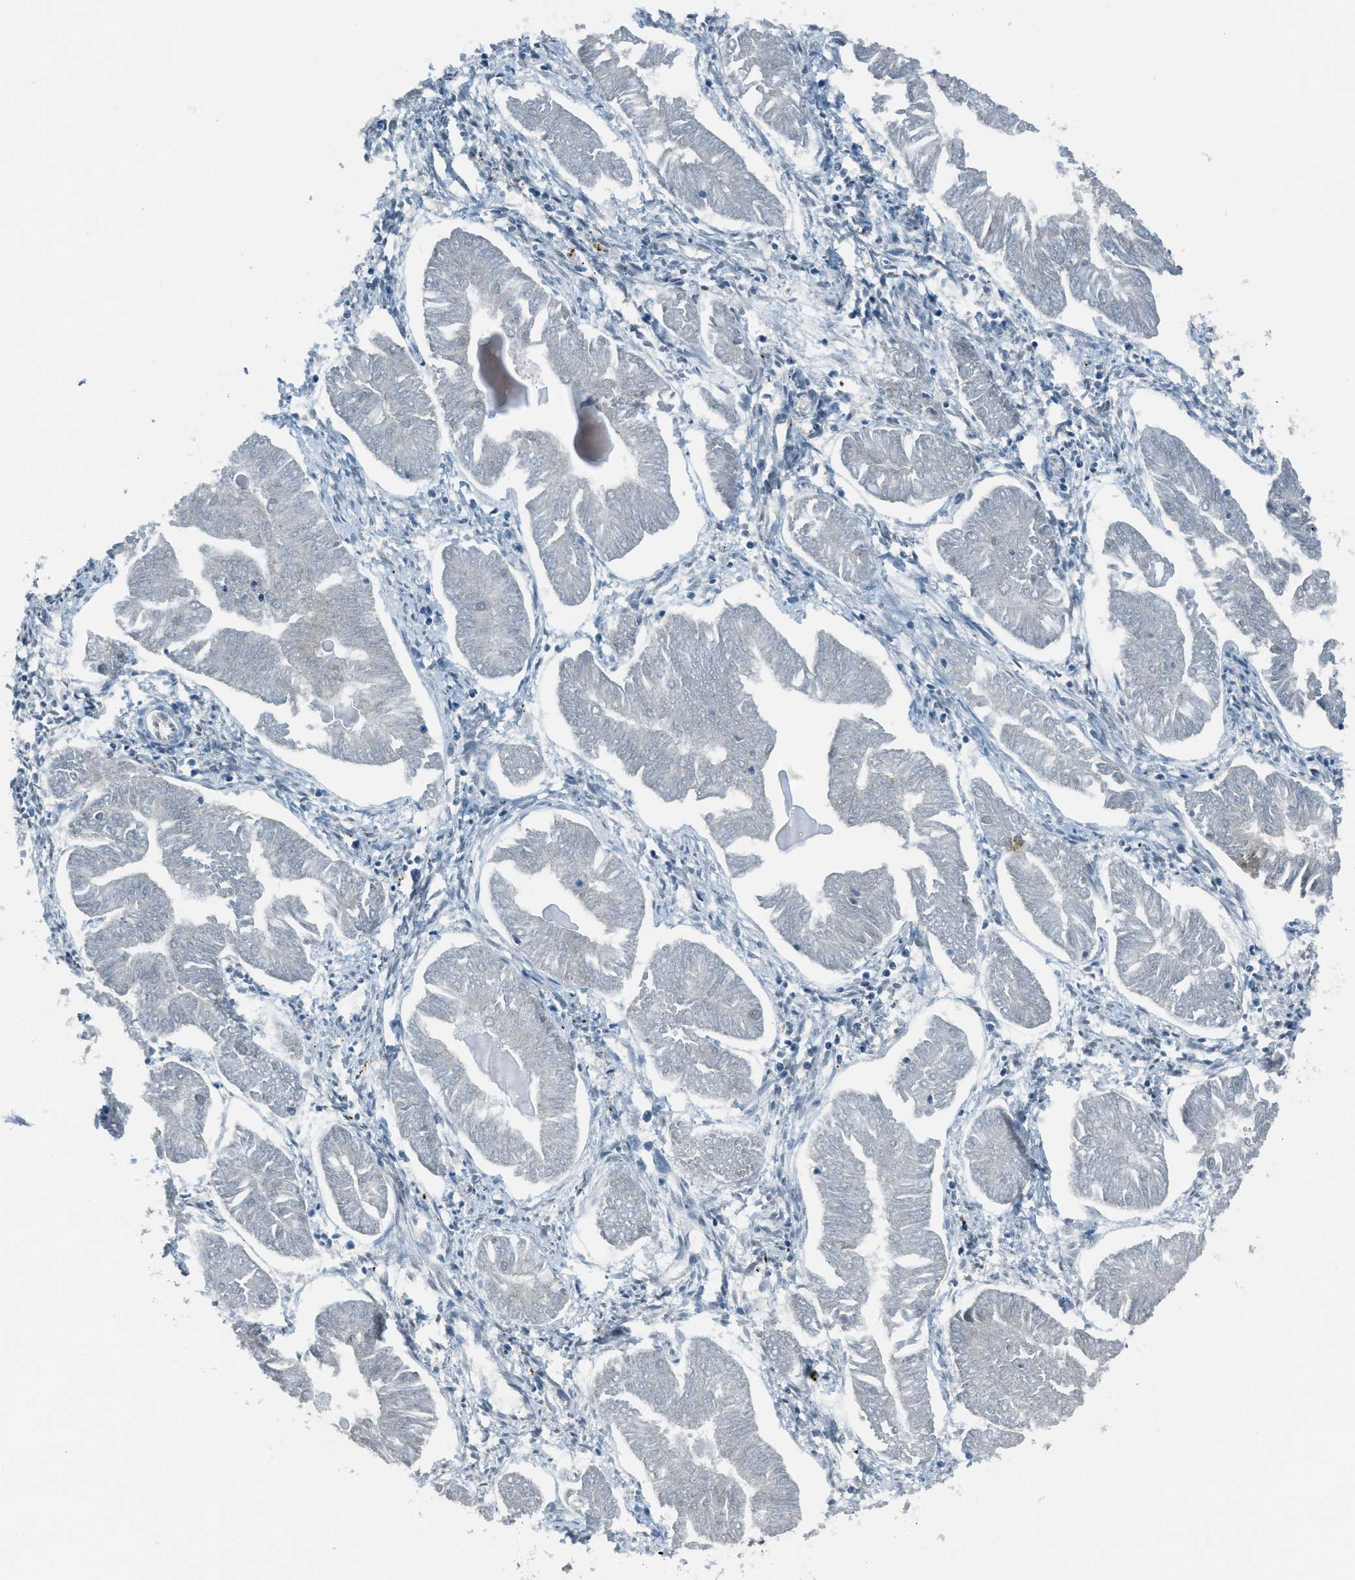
{"staining": {"intensity": "negative", "quantity": "none", "location": "none"}, "tissue": "endometrial cancer", "cell_type": "Tumor cells", "image_type": "cancer", "snomed": [{"axis": "morphology", "description": "Adenocarcinoma, NOS"}, {"axis": "topography", "description": "Endometrium"}], "caption": "Tumor cells are negative for protein expression in human endometrial cancer (adenocarcinoma). Brightfield microscopy of IHC stained with DAB (brown) and hematoxylin (blue), captured at high magnification.", "gene": "KLF6", "patient": {"sex": "female", "age": 53}}